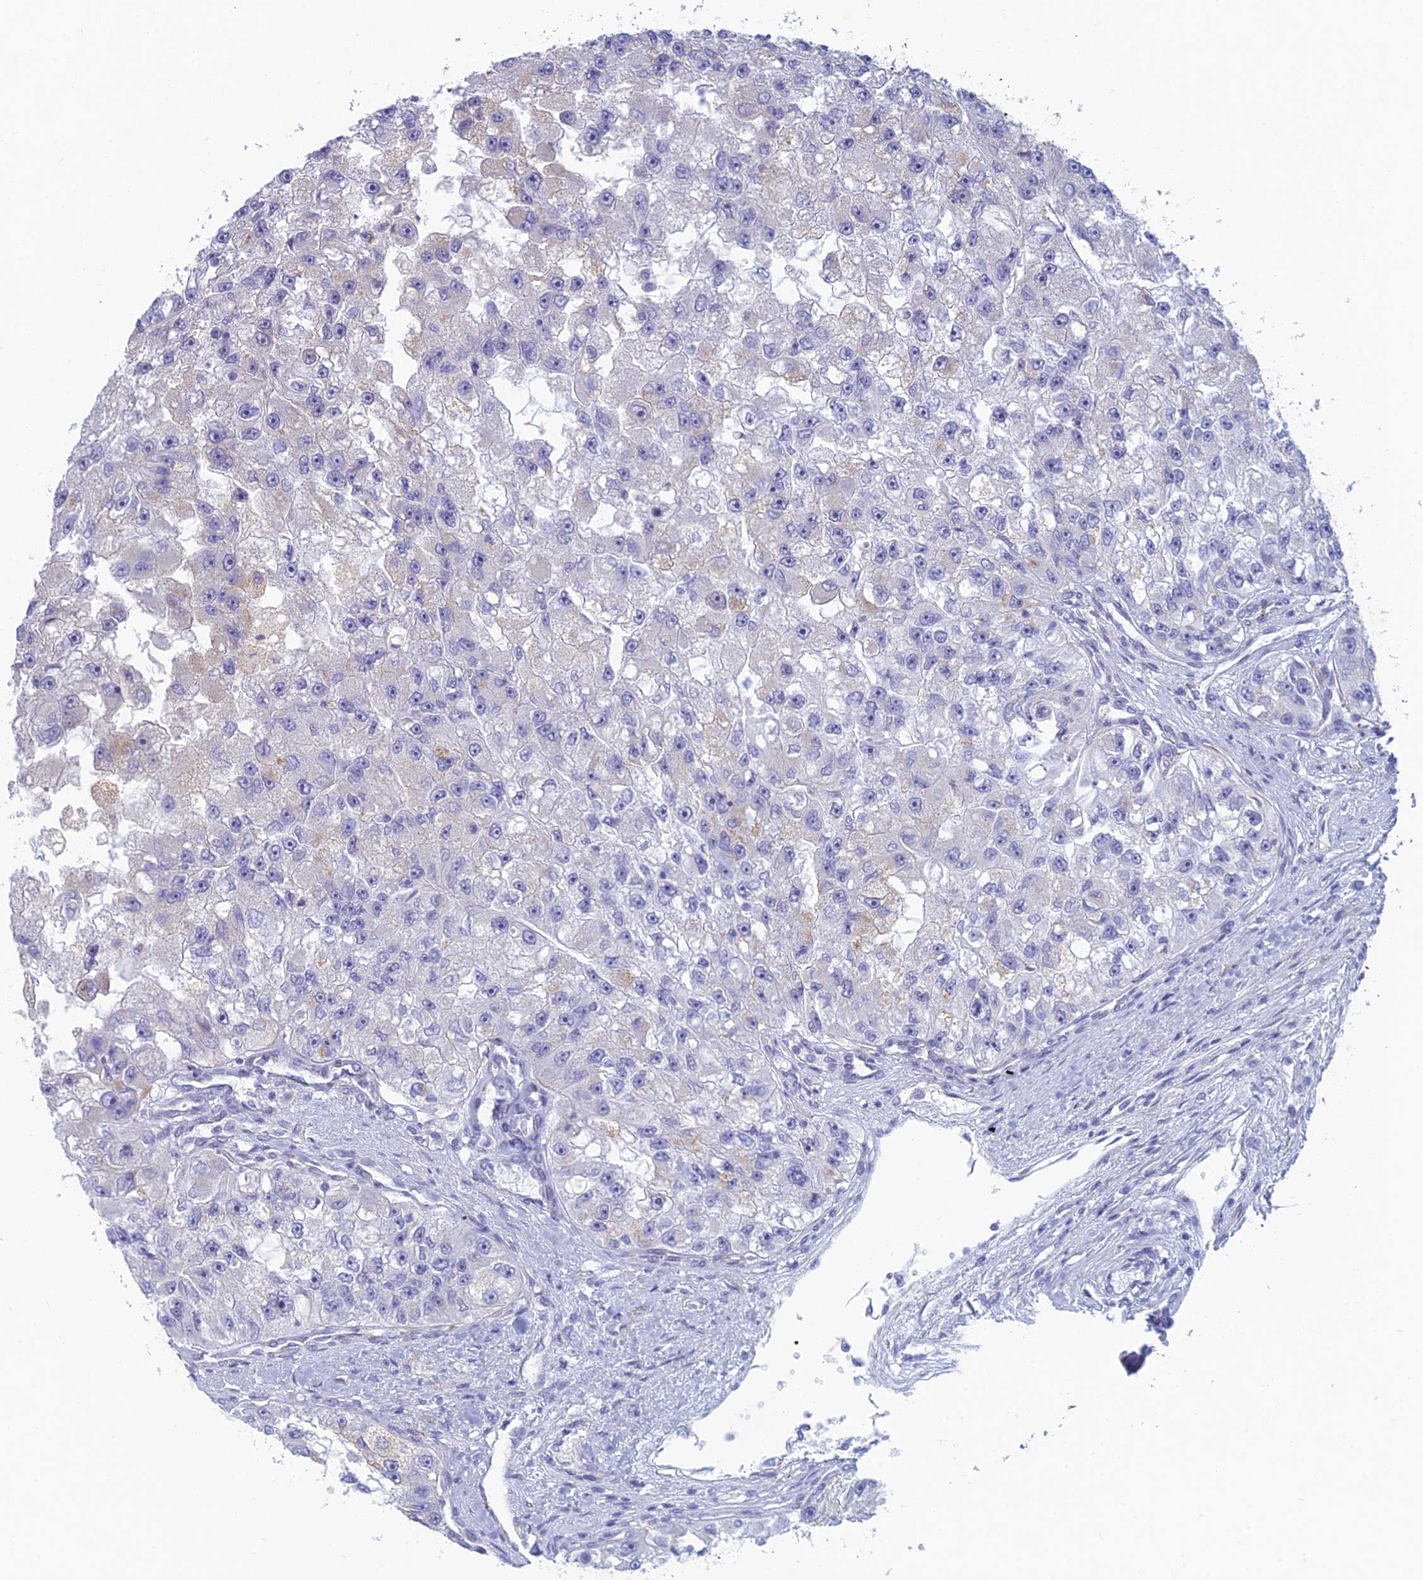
{"staining": {"intensity": "negative", "quantity": "none", "location": "none"}, "tissue": "renal cancer", "cell_type": "Tumor cells", "image_type": "cancer", "snomed": [{"axis": "morphology", "description": "Adenocarcinoma, NOS"}, {"axis": "topography", "description": "Kidney"}], "caption": "Immunohistochemical staining of renal cancer reveals no significant expression in tumor cells. (IHC, brightfield microscopy, high magnification).", "gene": "FERD3L", "patient": {"sex": "male", "age": 63}}